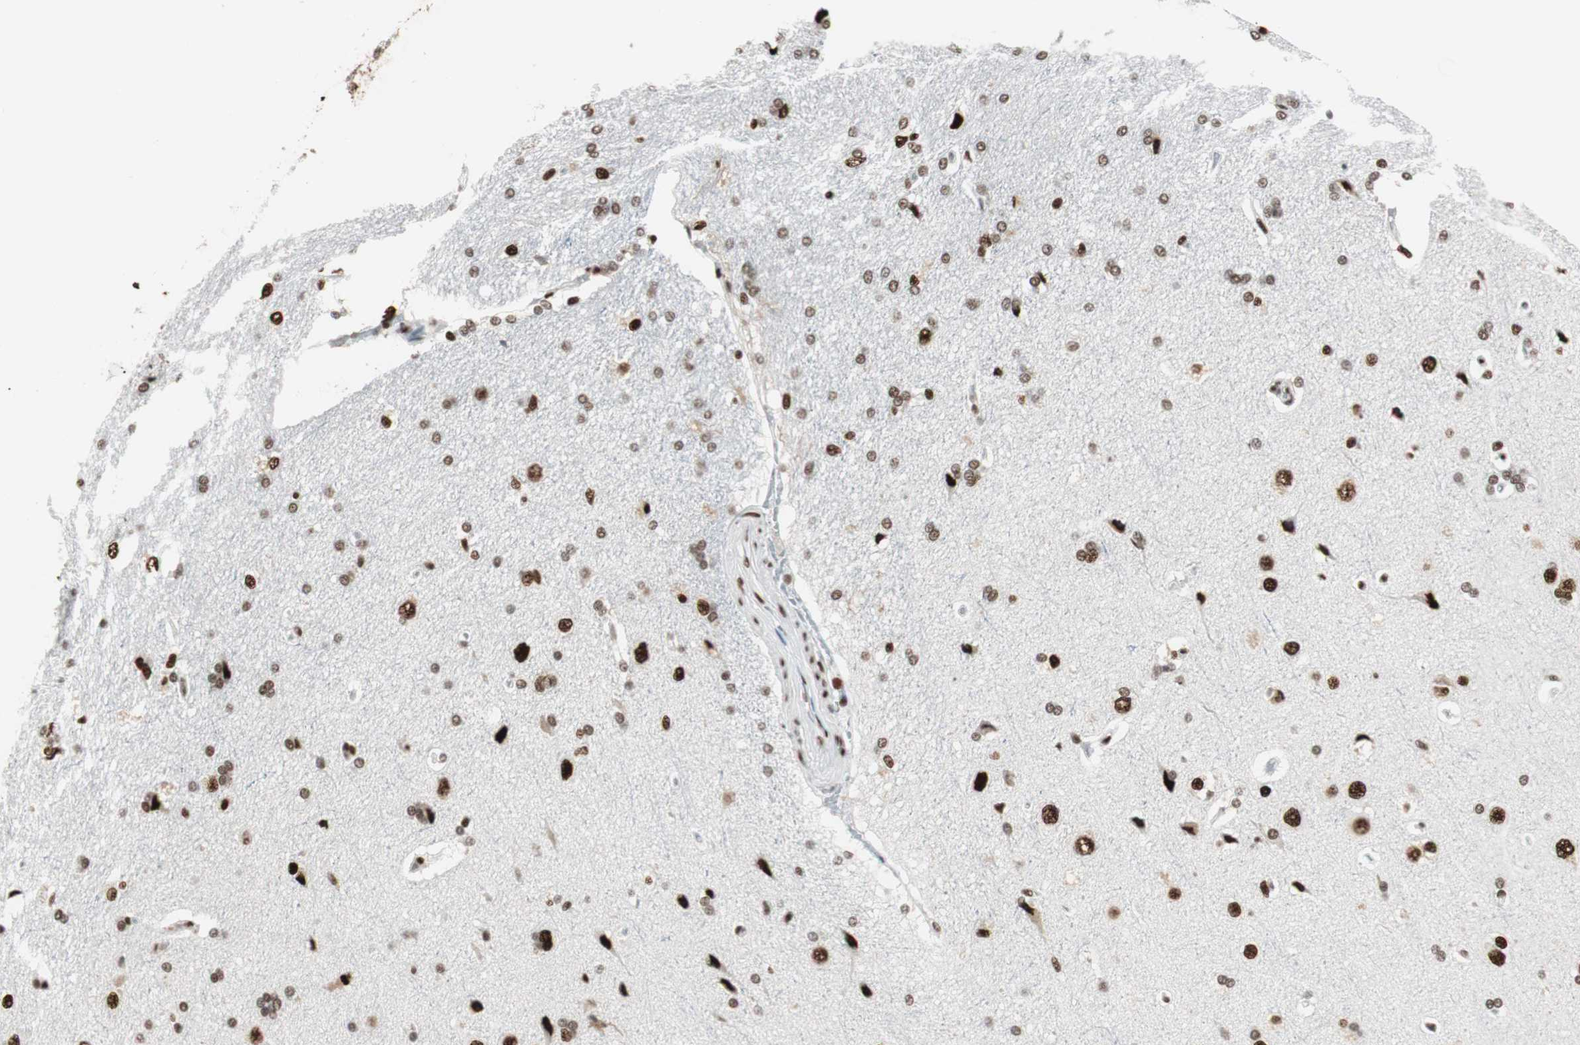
{"staining": {"intensity": "moderate", "quantity": ">75%", "location": "nuclear"}, "tissue": "cerebral cortex", "cell_type": "Endothelial cells", "image_type": "normal", "snomed": [{"axis": "morphology", "description": "Normal tissue, NOS"}, {"axis": "topography", "description": "Cerebral cortex"}], "caption": "Protein expression analysis of unremarkable human cerebral cortex reveals moderate nuclear expression in about >75% of endothelial cells.", "gene": "PSME3", "patient": {"sex": "male", "age": 62}}